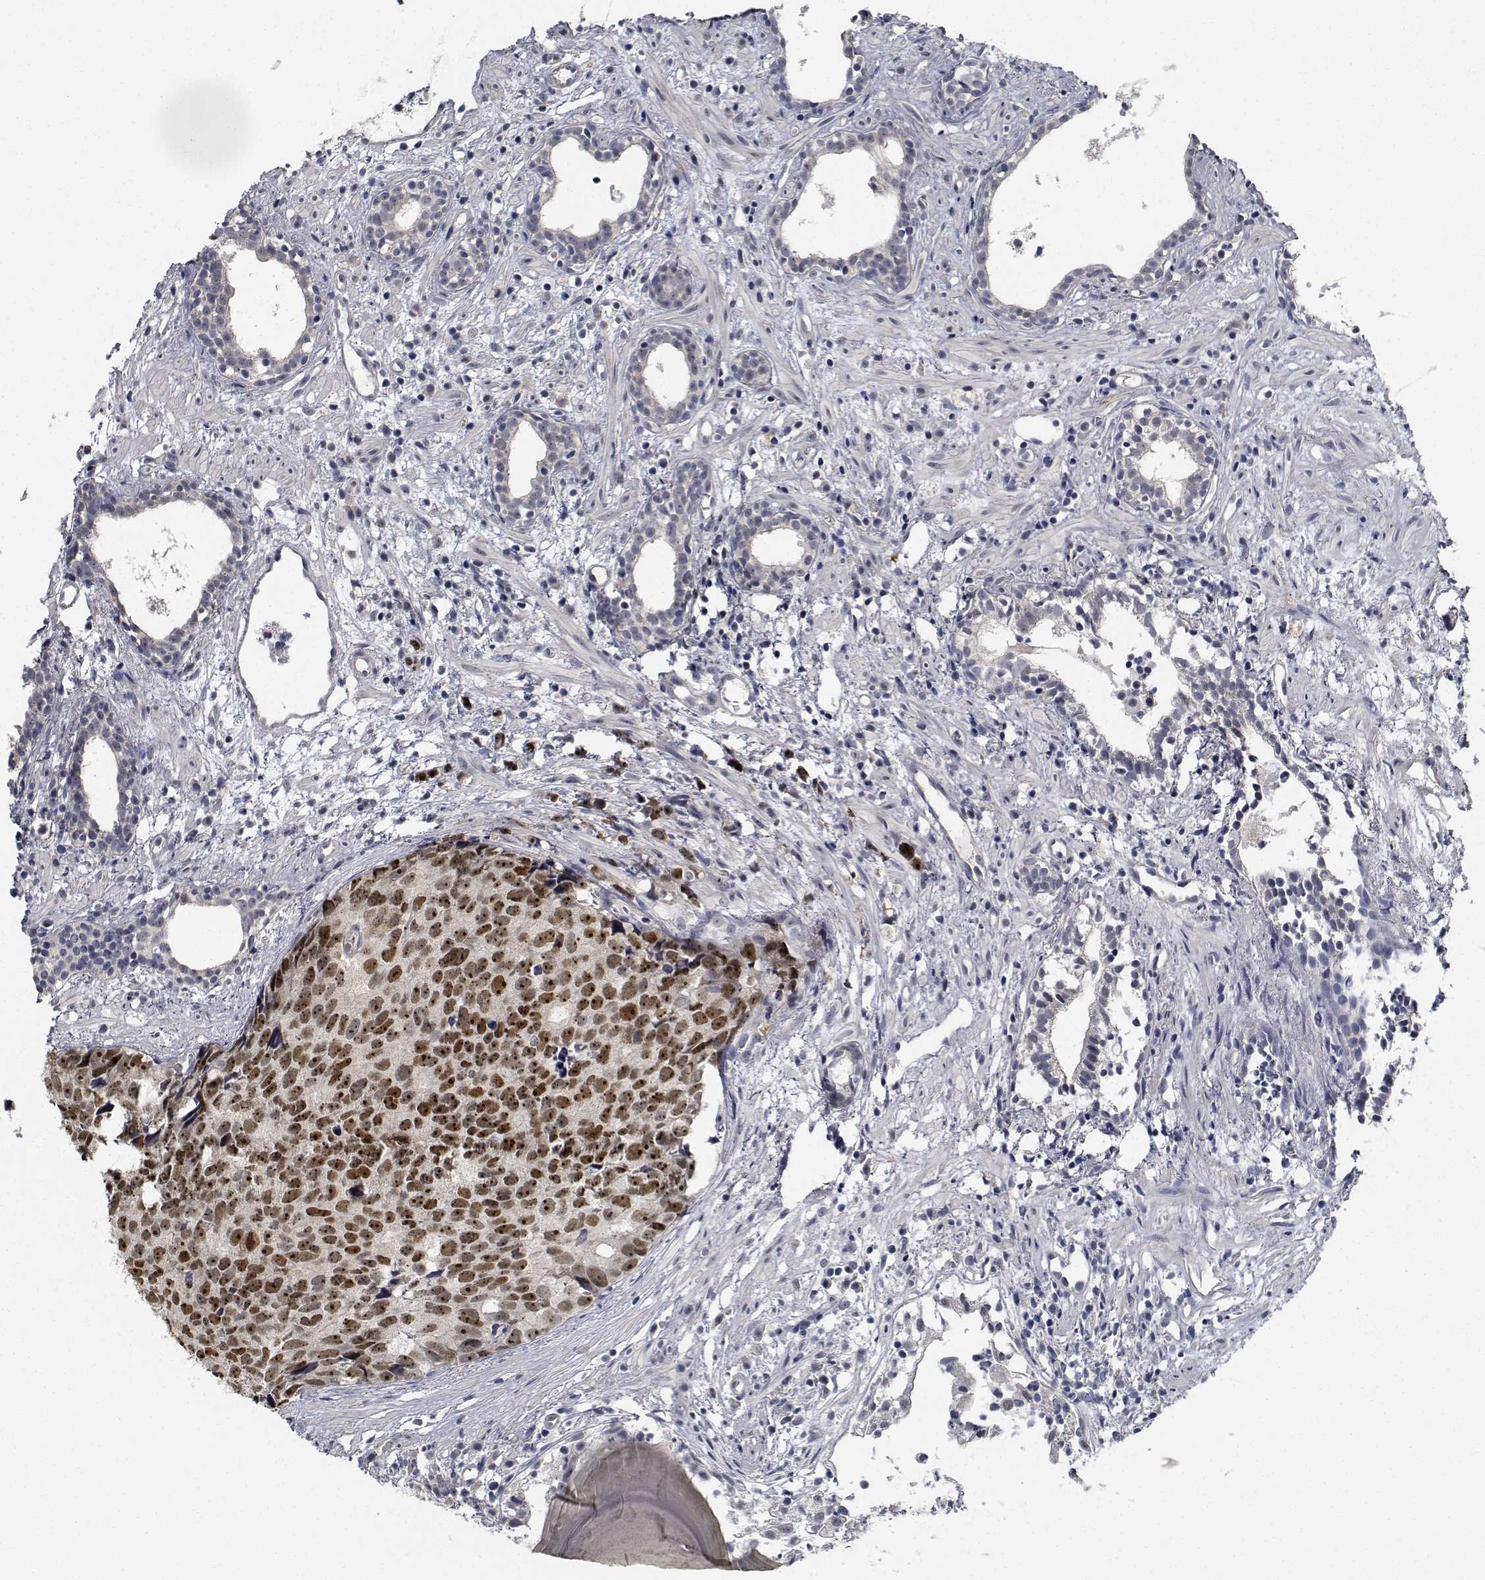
{"staining": {"intensity": "moderate", "quantity": ">75%", "location": "nuclear"}, "tissue": "prostate cancer", "cell_type": "Tumor cells", "image_type": "cancer", "snomed": [{"axis": "morphology", "description": "Adenocarcinoma, High grade"}, {"axis": "topography", "description": "Prostate"}], "caption": "Human adenocarcinoma (high-grade) (prostate) stained with a brown dye displays moderate nuclear positive expression in about >75% of tumor cells.", "gene": "NVL", "patient": {"sex": "male", "age": 83}}